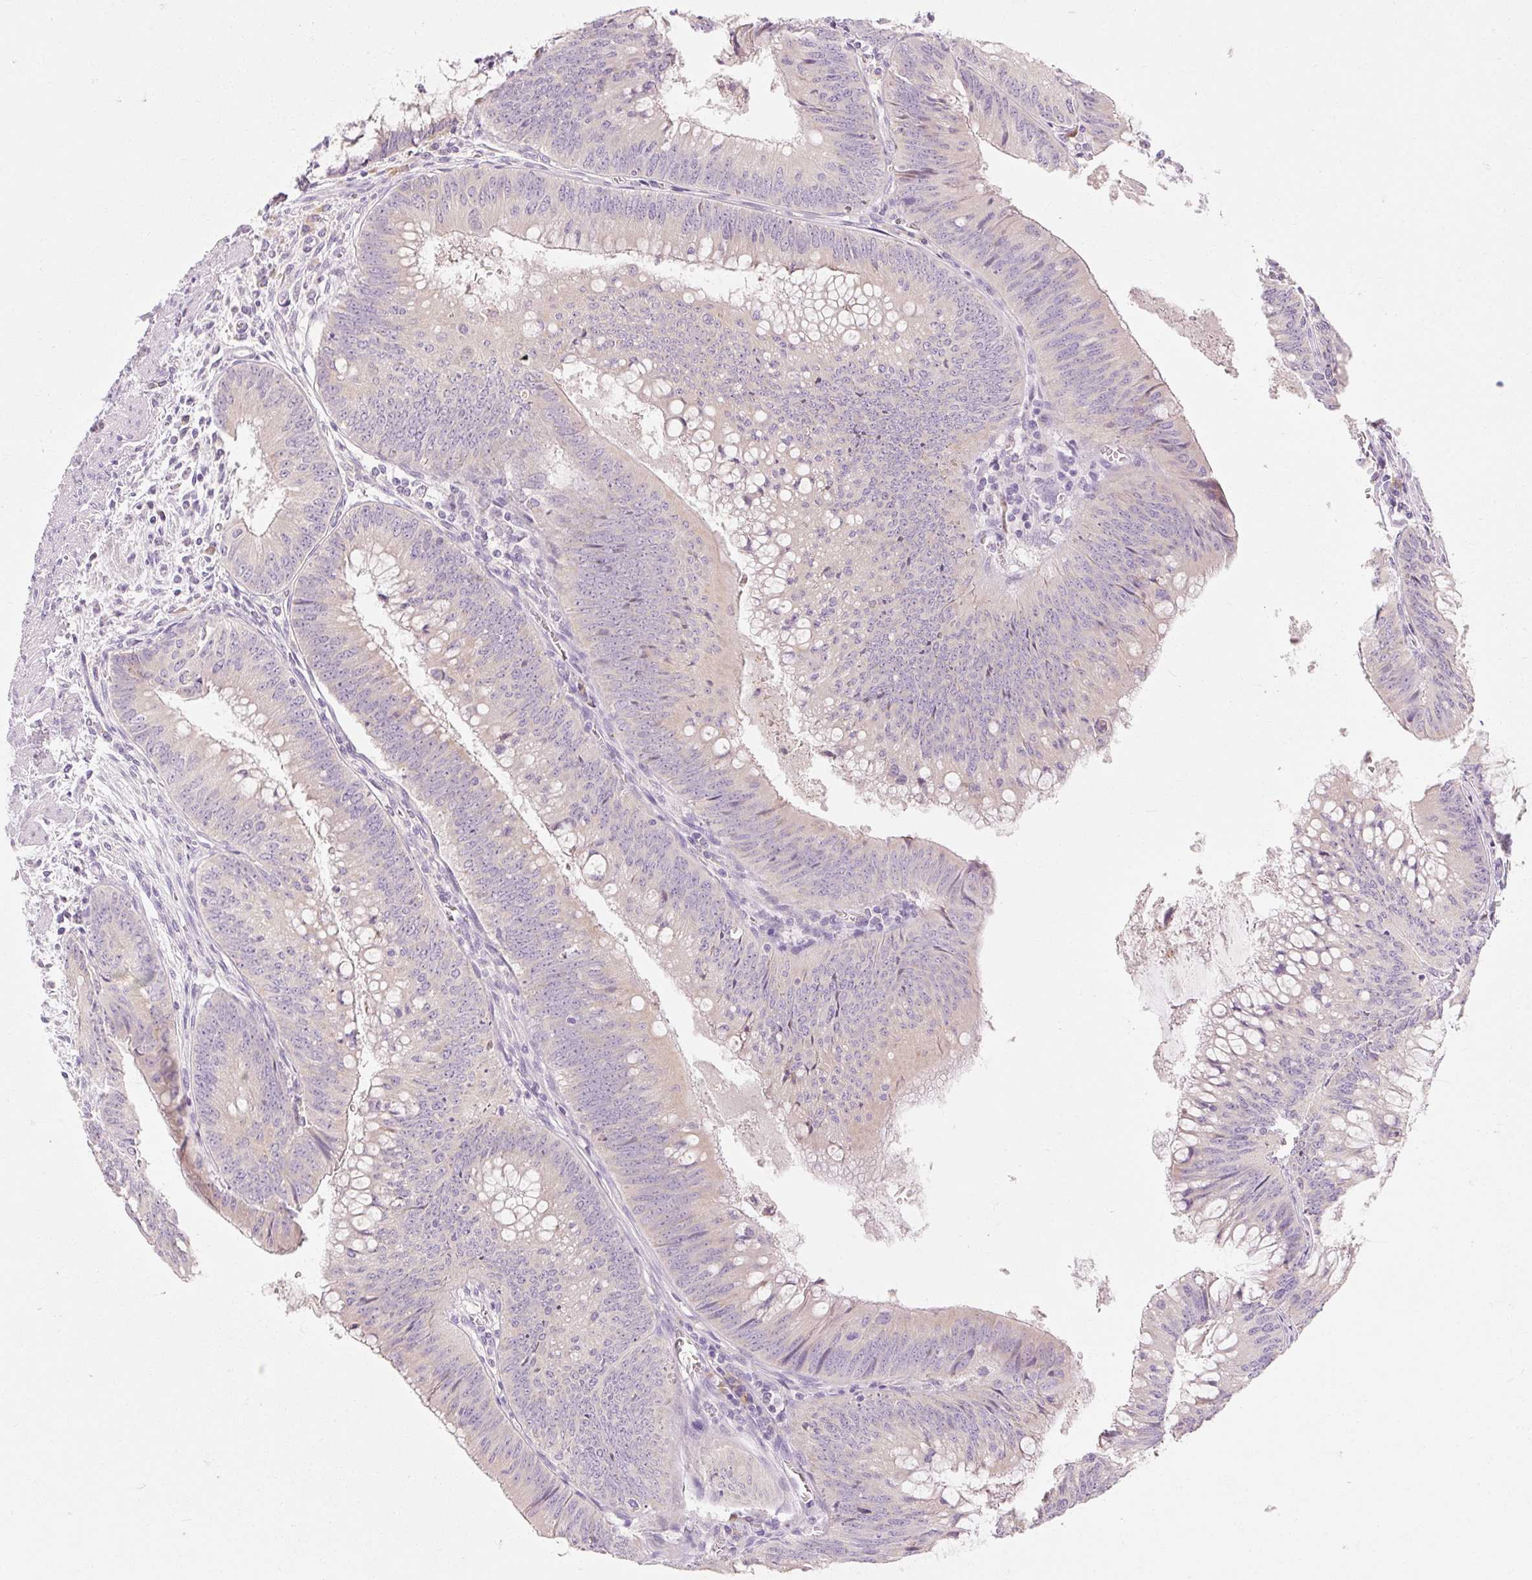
{"staining": {"intensity": "weak", "quantity": "<25%", "location": "cytoplasmic/membranous"}, "tissue": "colorectal cancer", "cell_type": "Tumor cells", "image_type": "cancer", "snomed": [{"axis": "morphology", "description": "Adenocarcinoma, NOS"}, {"axis": "topography", "description": "Rectum"}], "caption": "The histopathology image displays no staining of tumor cells in colorectal adenocarcinoma.", "gene": "MYO1D", "patient": {"sex": "female", "age": 72}}